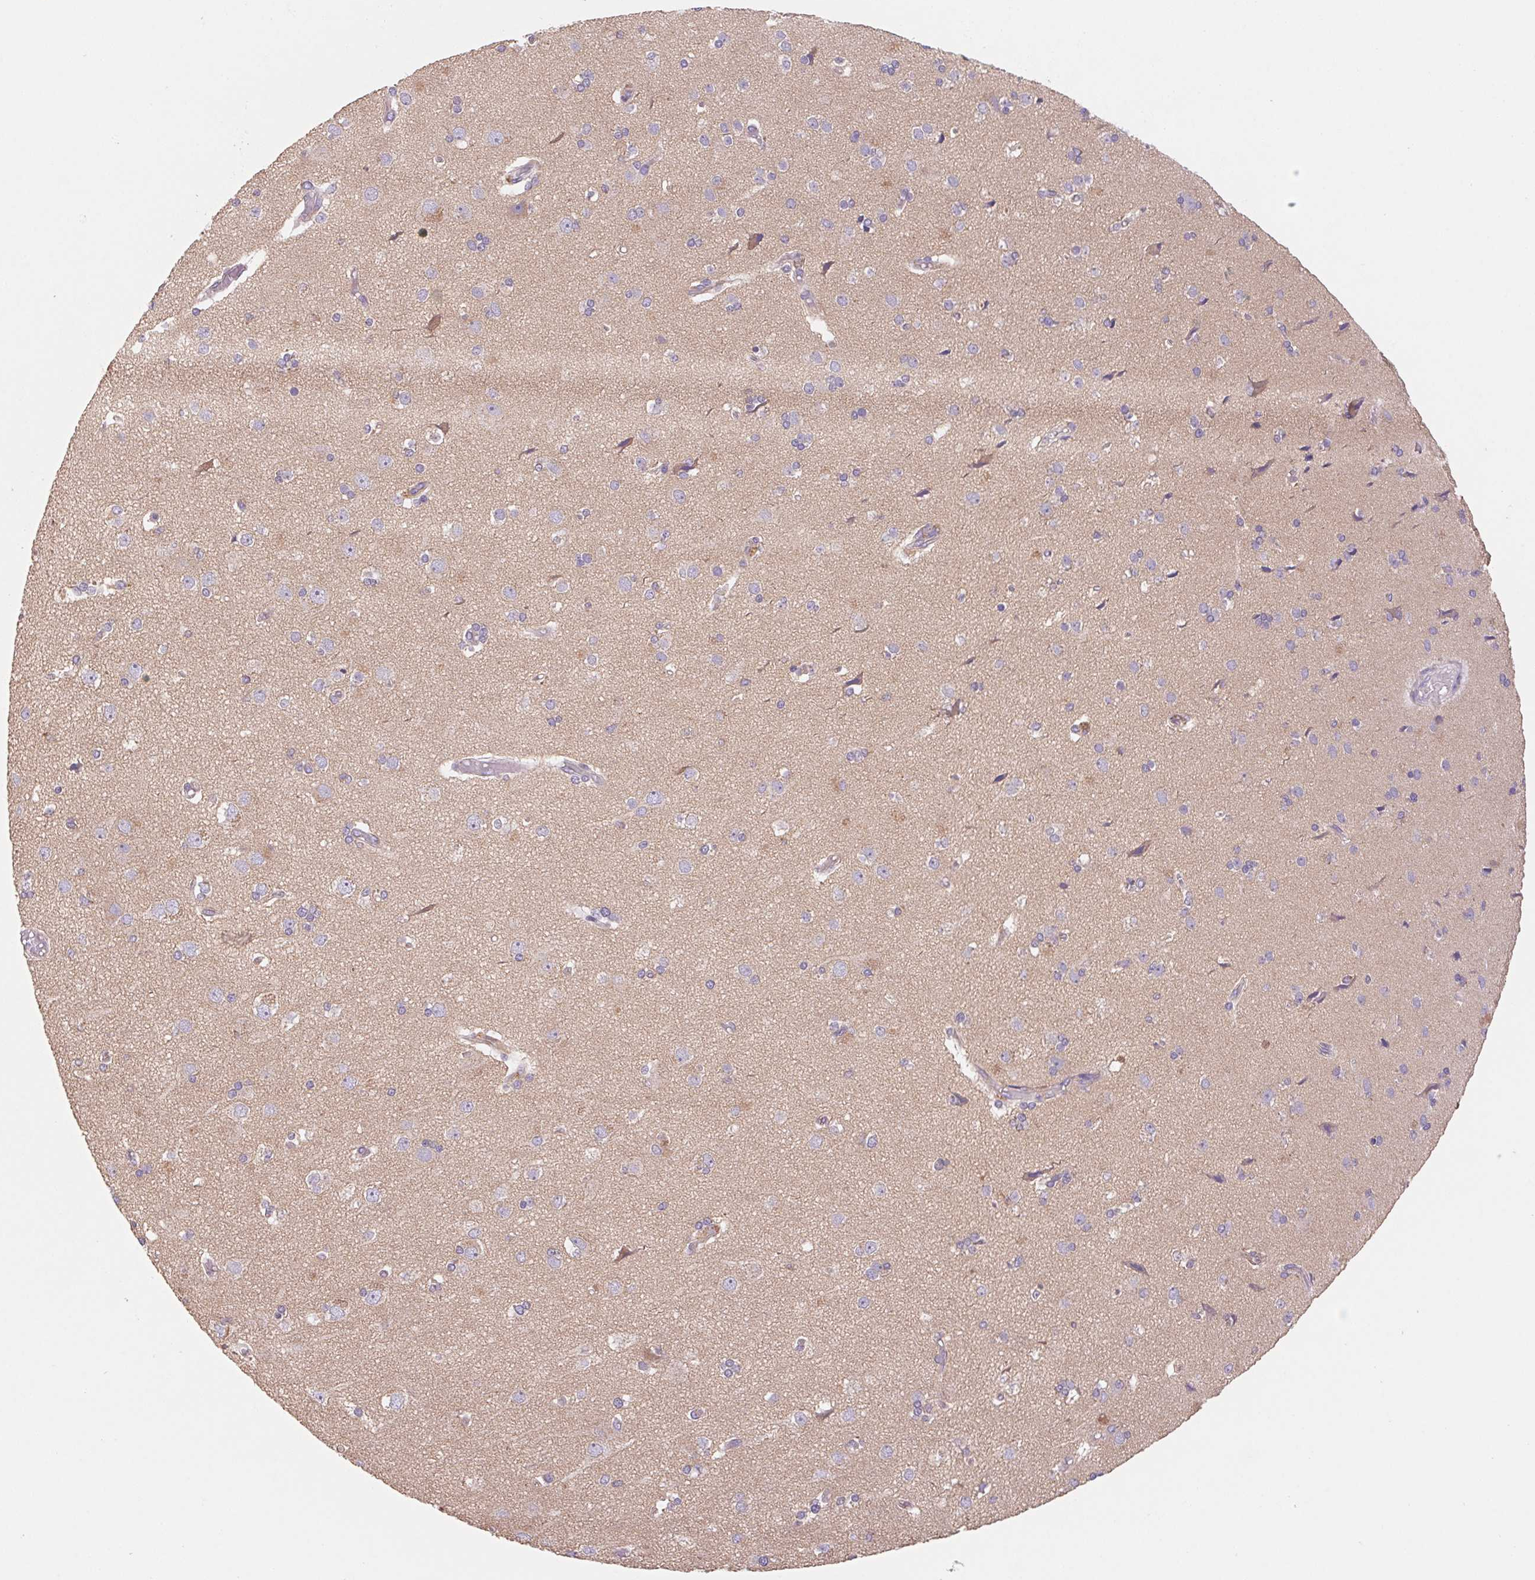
{"staining": {"intensity": "moderate", "quantity": ">75%", "location": "cytoplasmic/membranous"}, "tissue": "cerebral cortex", "cell_type": "Endothelial cells", "image_type": "normal", "snomed": [{"axis": "morphology", "description": "Normal tissue, NOS"}, {"axis": "morphology", "description": "Glioma, malignant, High grade"}, {"axis": "topography", "description": "Cerebral cortex"}], "caption": "DAB immunohistochemical staining of unremarkable cerebral cortex exhibits moderate cytoplasmic/membranous protein staining in about >75% of endothelial cells. (IHC, brightfield microscopy, high magnification).", "gene": "RAB1A", "patient": {"sex": "male", "age": 71}}